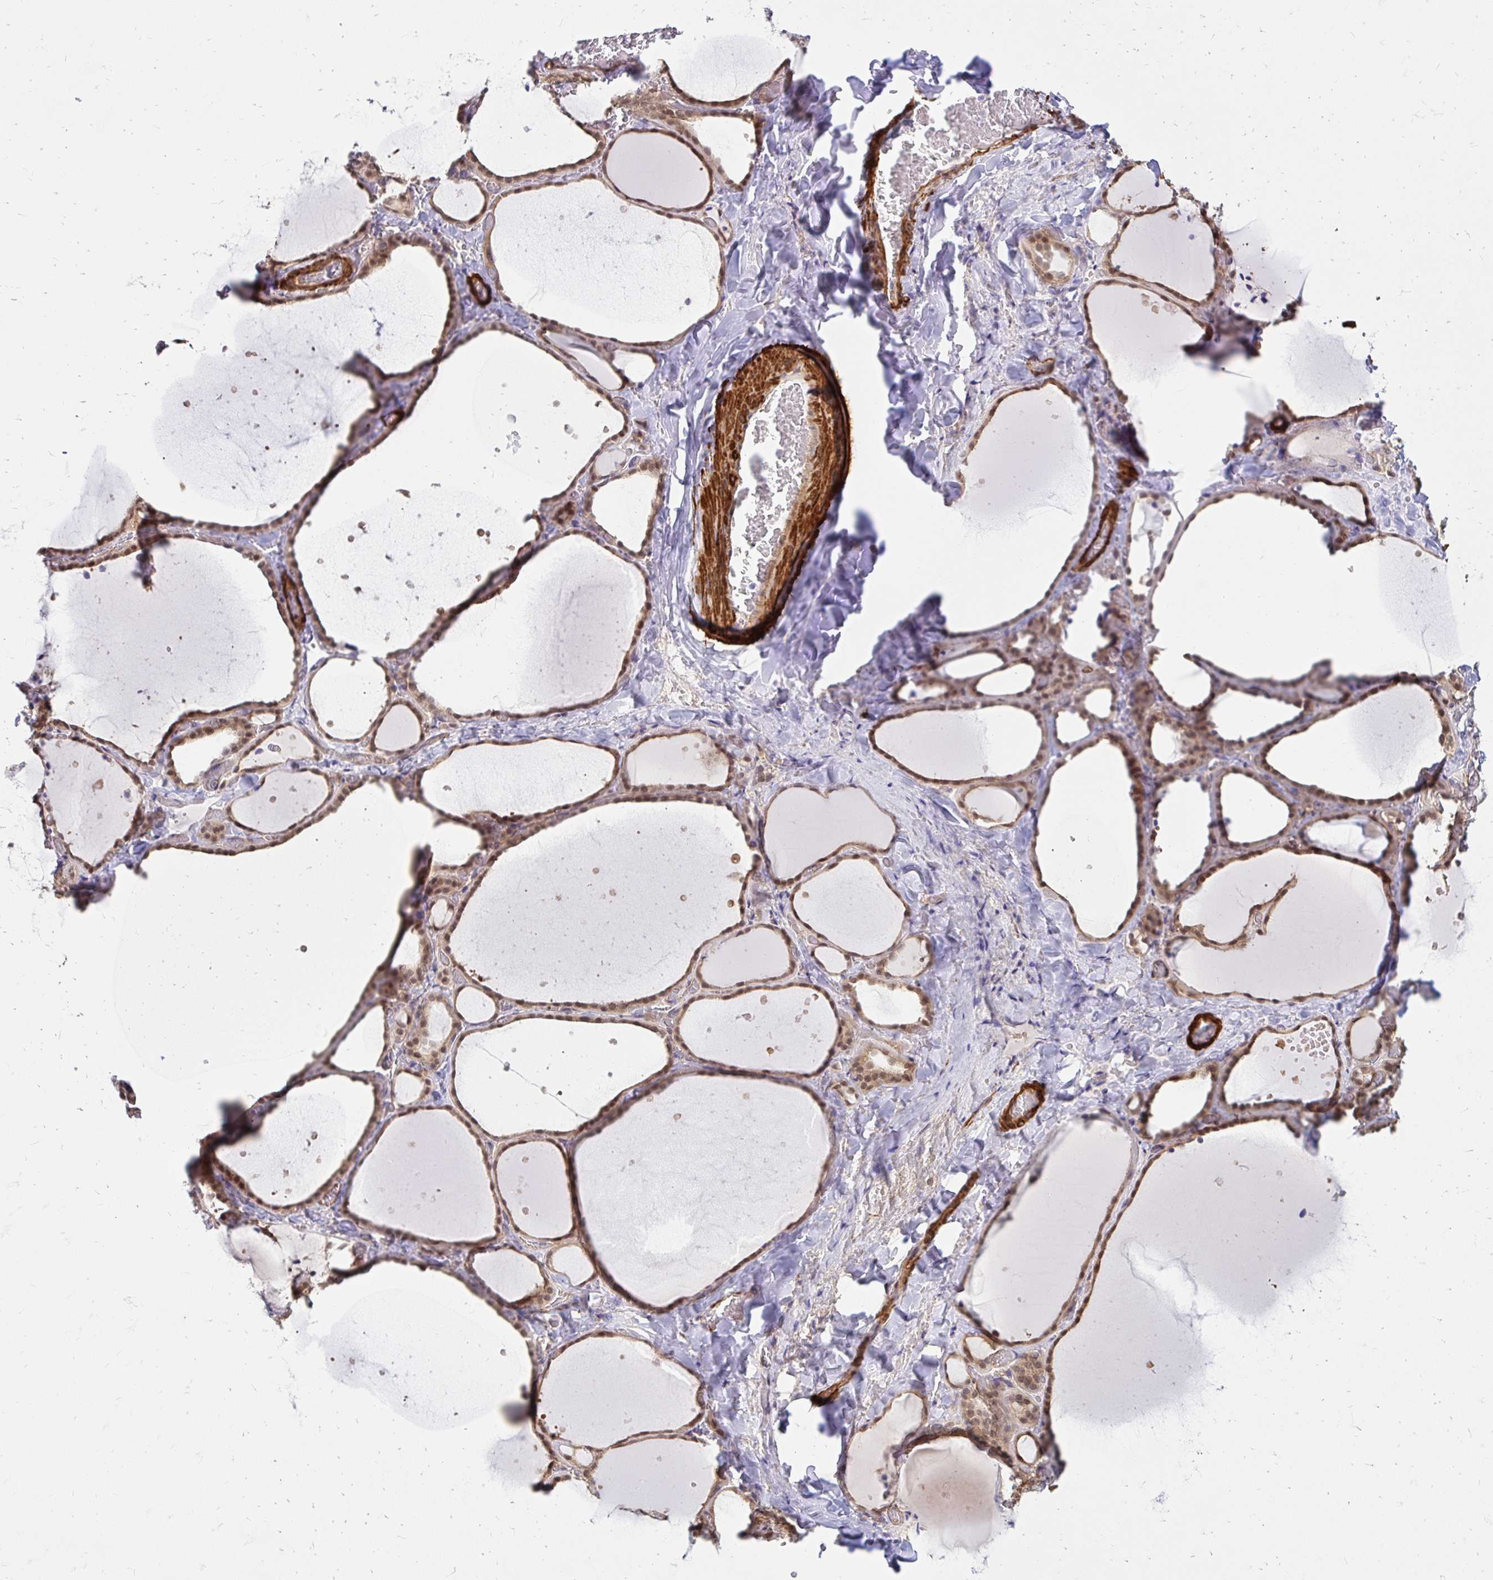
{"staining": {"intensity": "moderate", "quantity": ">75%", "location": "cytoplasmic/membranous,nuclear"}, "tissue": "thyroid gland", "cell_type": "Glandular cells", "image_type": "normal", "snomed": [{"axis": "morphology", "description": "Normal tissue, NOS"}, {"axis": "topography", "description": "Thyroid gland"}], "caption": "Immunohistochemical staining of unremarkable thyroid gland shows >75% levels of moderate cytoplasmic/membranous,nuclear protein positivity in approximately >75% of glandular cells.", "gene": "YAP1", "patient": {"sex": "female", "age": 36}}